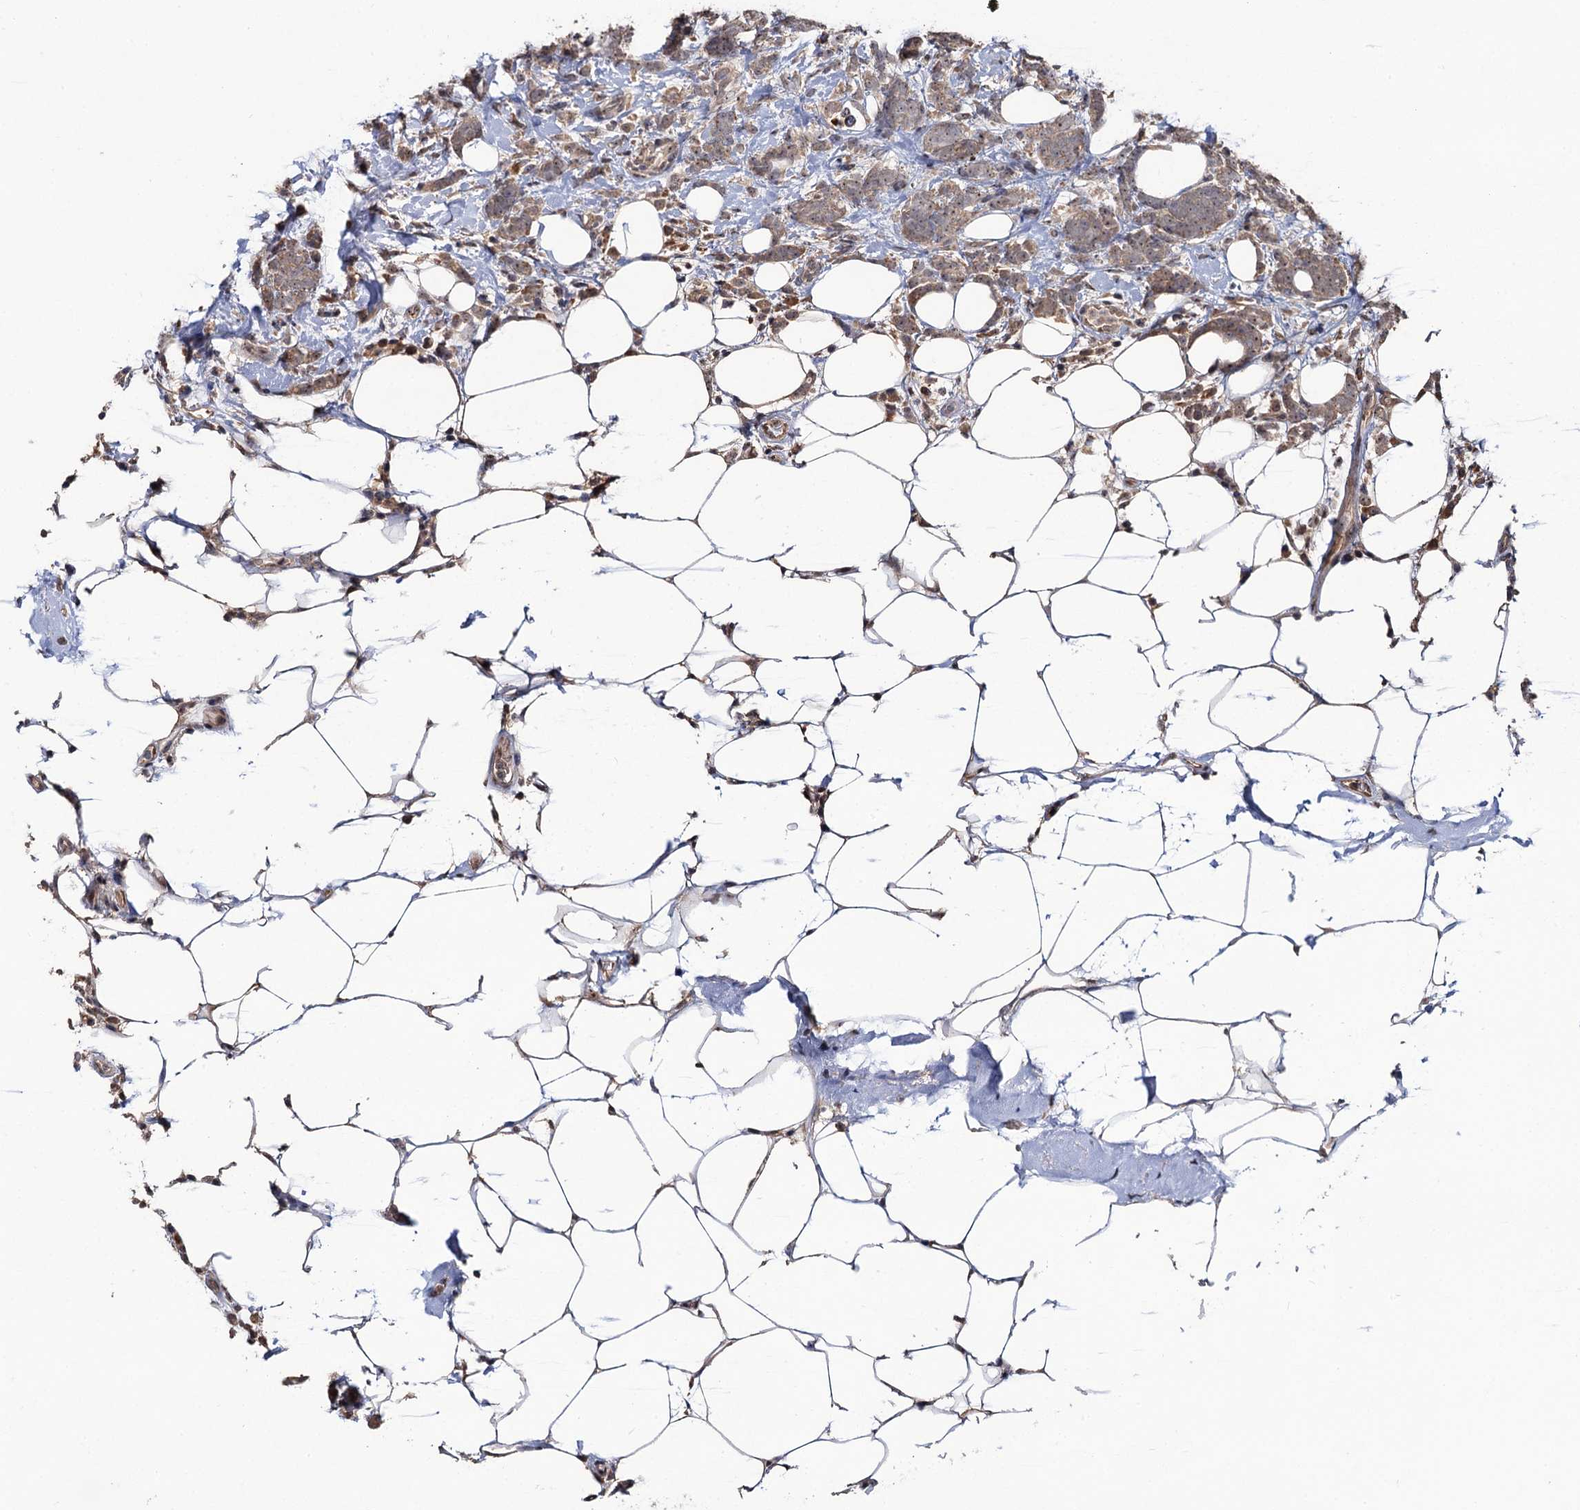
{"staining": {"intensity": "weak", "quantity": ">75%", "location": "cytoplasmic/membranous"}, "tissue": "breast cancer", "cell_type": "Tumor cells", "image_type": "cancer", "snomed": [{"axis": "morphology", "description": "Lobular carcinoma"}, {"axis": "topography", "description": "Breast"}], "caption": "Protein staining of breast cancer tissue exhibits weak cytoplasmic/membranous positivity in about >75% of tumor cells.", "gene": "LRRC63", "patient": {"sex": "female", "age": 58}}